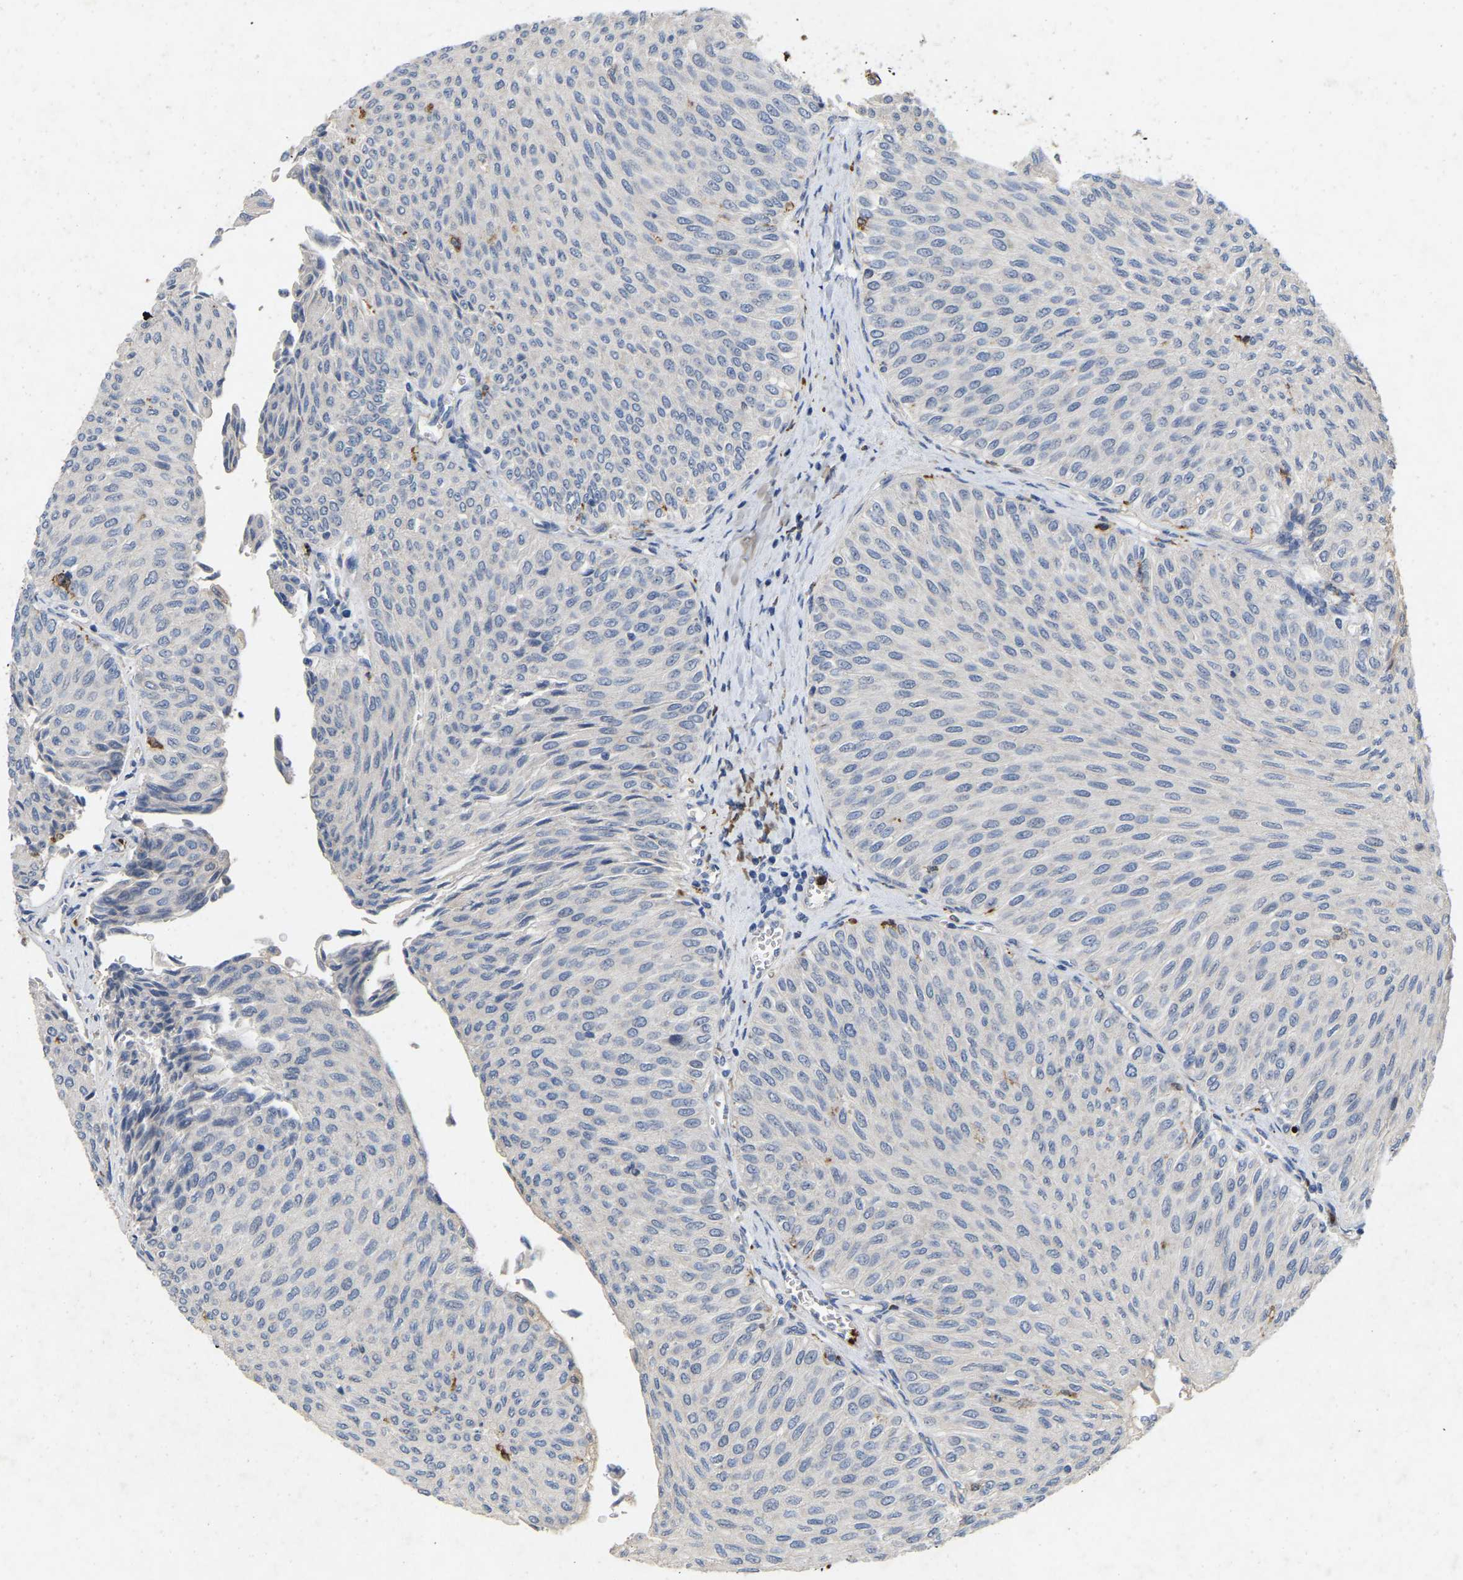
{"staining": {"intensity": "negative", "quantity": "none", "location": "none"}, "tissue": "urothelial cancer", "cell_type": "Tumor cells", "image_type": "cancer", "snomed": [{"axis": "morphology", "description": "Urothelial carcinoma, Low grade"}, {"axis": "topography", "description": "Urinary bladder"}], "caption": "Protein analysis of low-grade urothelial carcinoma reveals no significant expression in tumor cells.", "gene": "RHEB", "patient": {"sex": "male", "age": 78}}